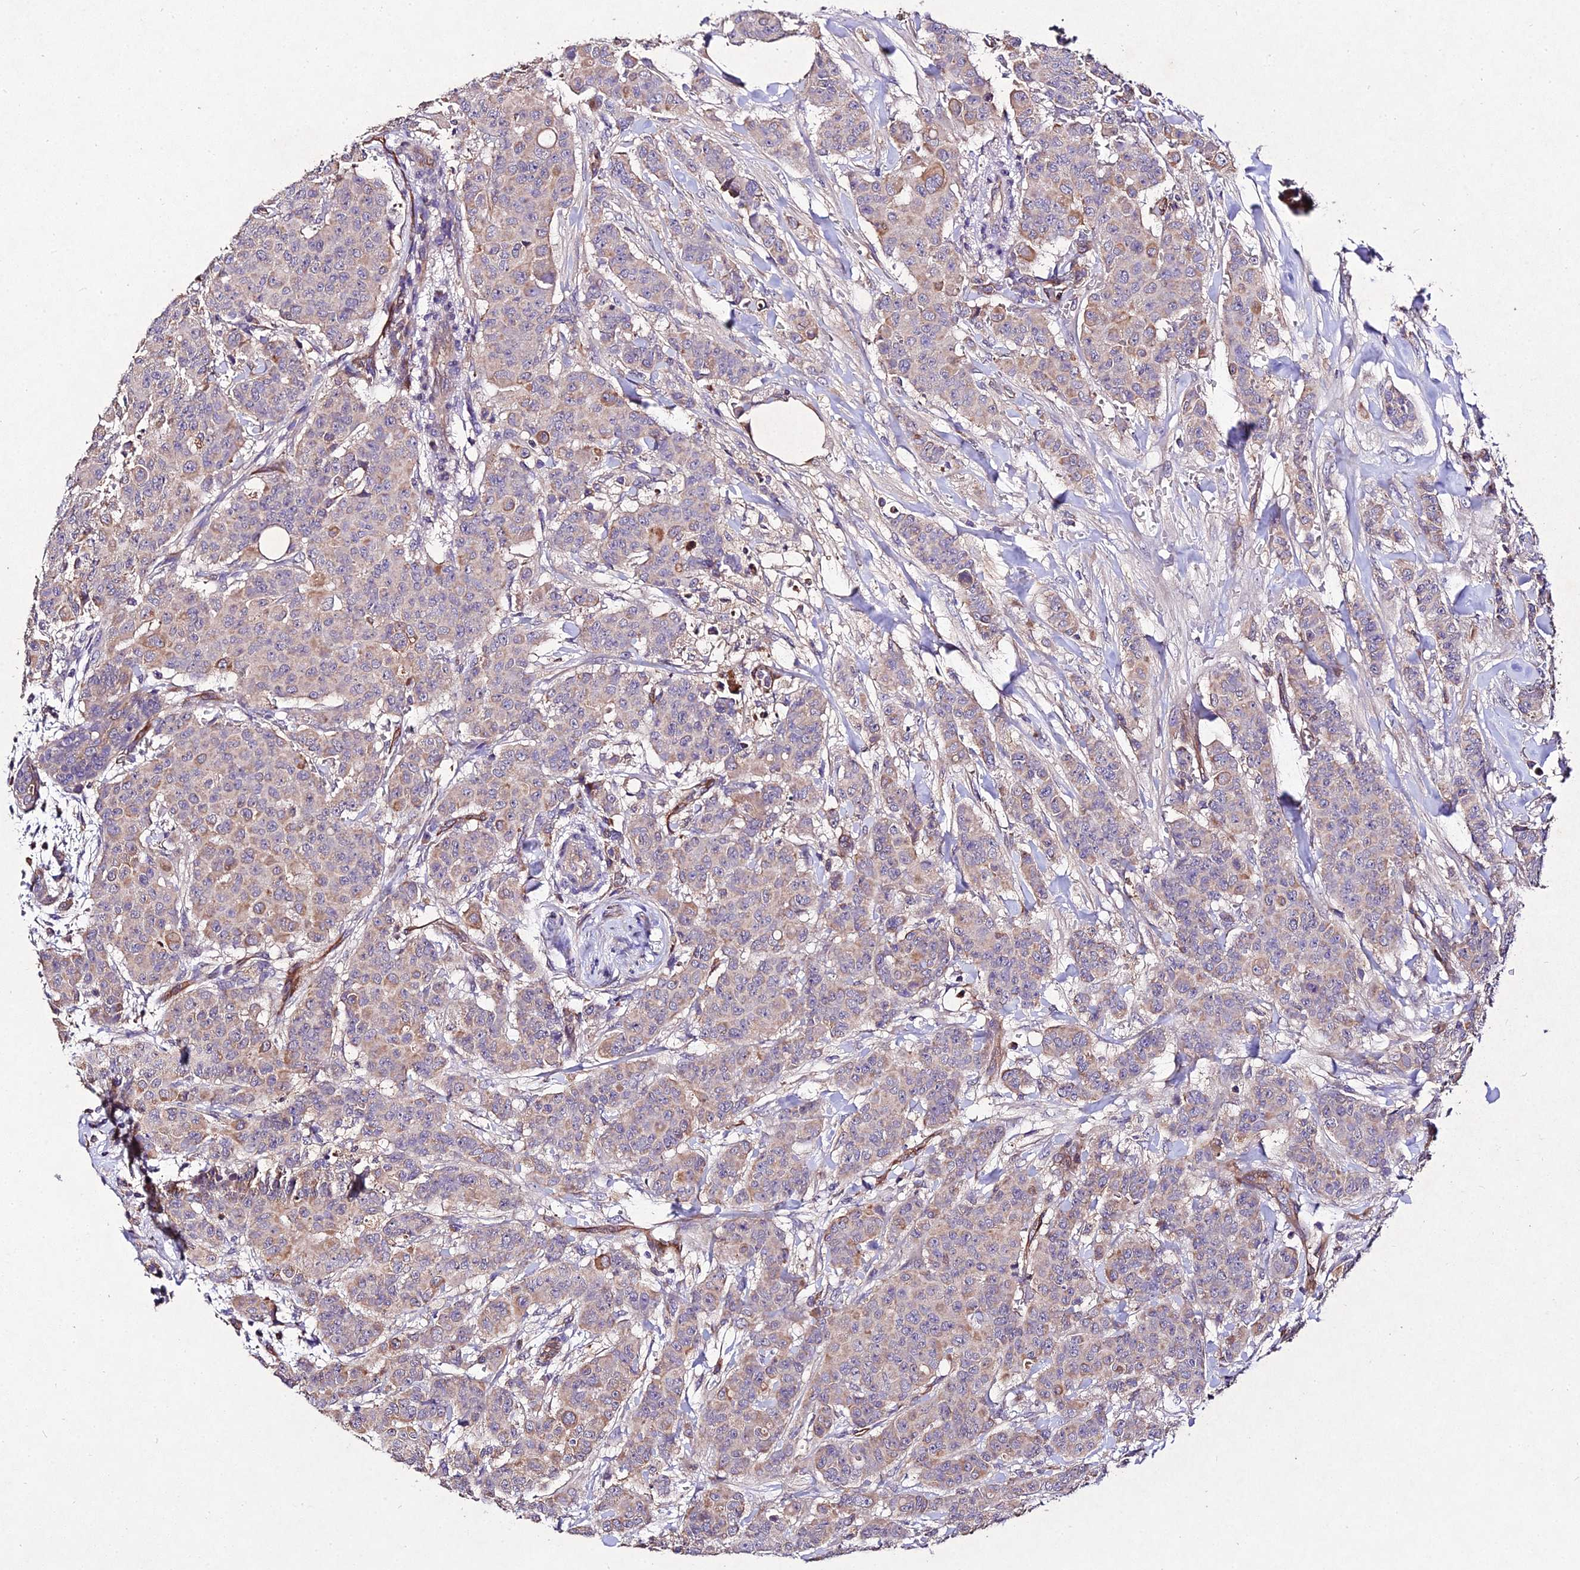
{"staining": {"intensity": "moderate", "quantity": ">75%", "location": "cytoplasmic/membranous"}, "tissue": "breast cancer", "cell_type": "Tumor cells", "image_type": "cancer", "snomed": [{"axis": "morphology", "description": "Duct carcinoma"}, {"axis": "topography", "description": "Breast"}], "caption": "Human breast invasive ductal carcinoma stained with a brown dye shows moderate cytoplasmic/membranous positive expression in about >75% of tumor cells.", "gene": "AP3M2", "patient": {"sex": "female", "age": 40}}